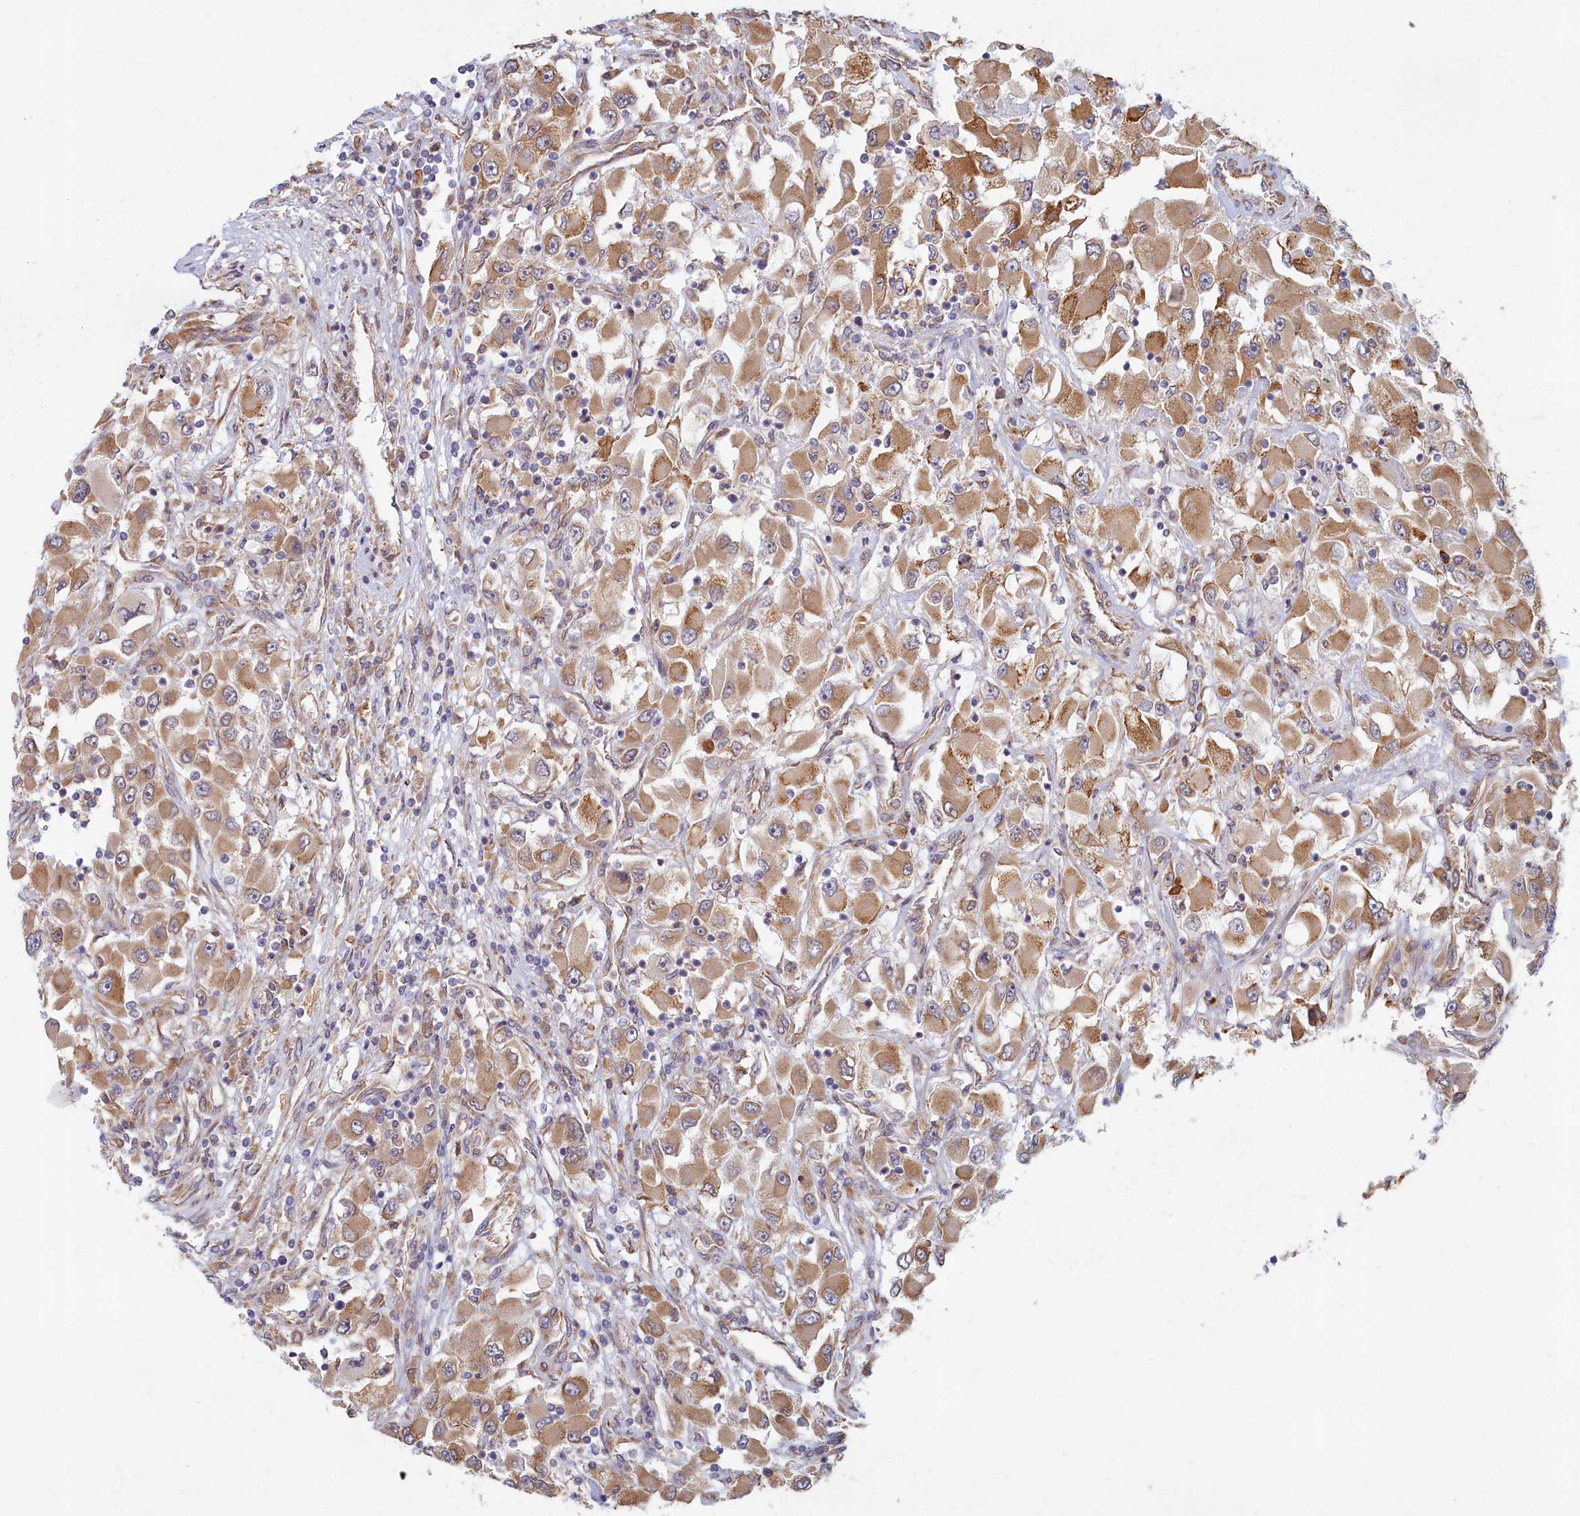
{"staining": {"intensity": "moderate", "quantity": ">75%", "location": "cytoplasmic/membranous"}, "tissue": "renal cancer", "cell_type": "Tumor cells", "image_type": "cancer", "snomed": [{"axis": "morphology", "description": "Adenocarcinoma, NOS"}, {"axis": "topography", "description": "Kidney"}], "caption": "Protein staining of renal cancer tissue exhibits moderate cytoplasmic/membranous expression in approximately >75% of tumor cells.", "gene": "MAK16", "patient": {"sex": "female", "age": 52}}